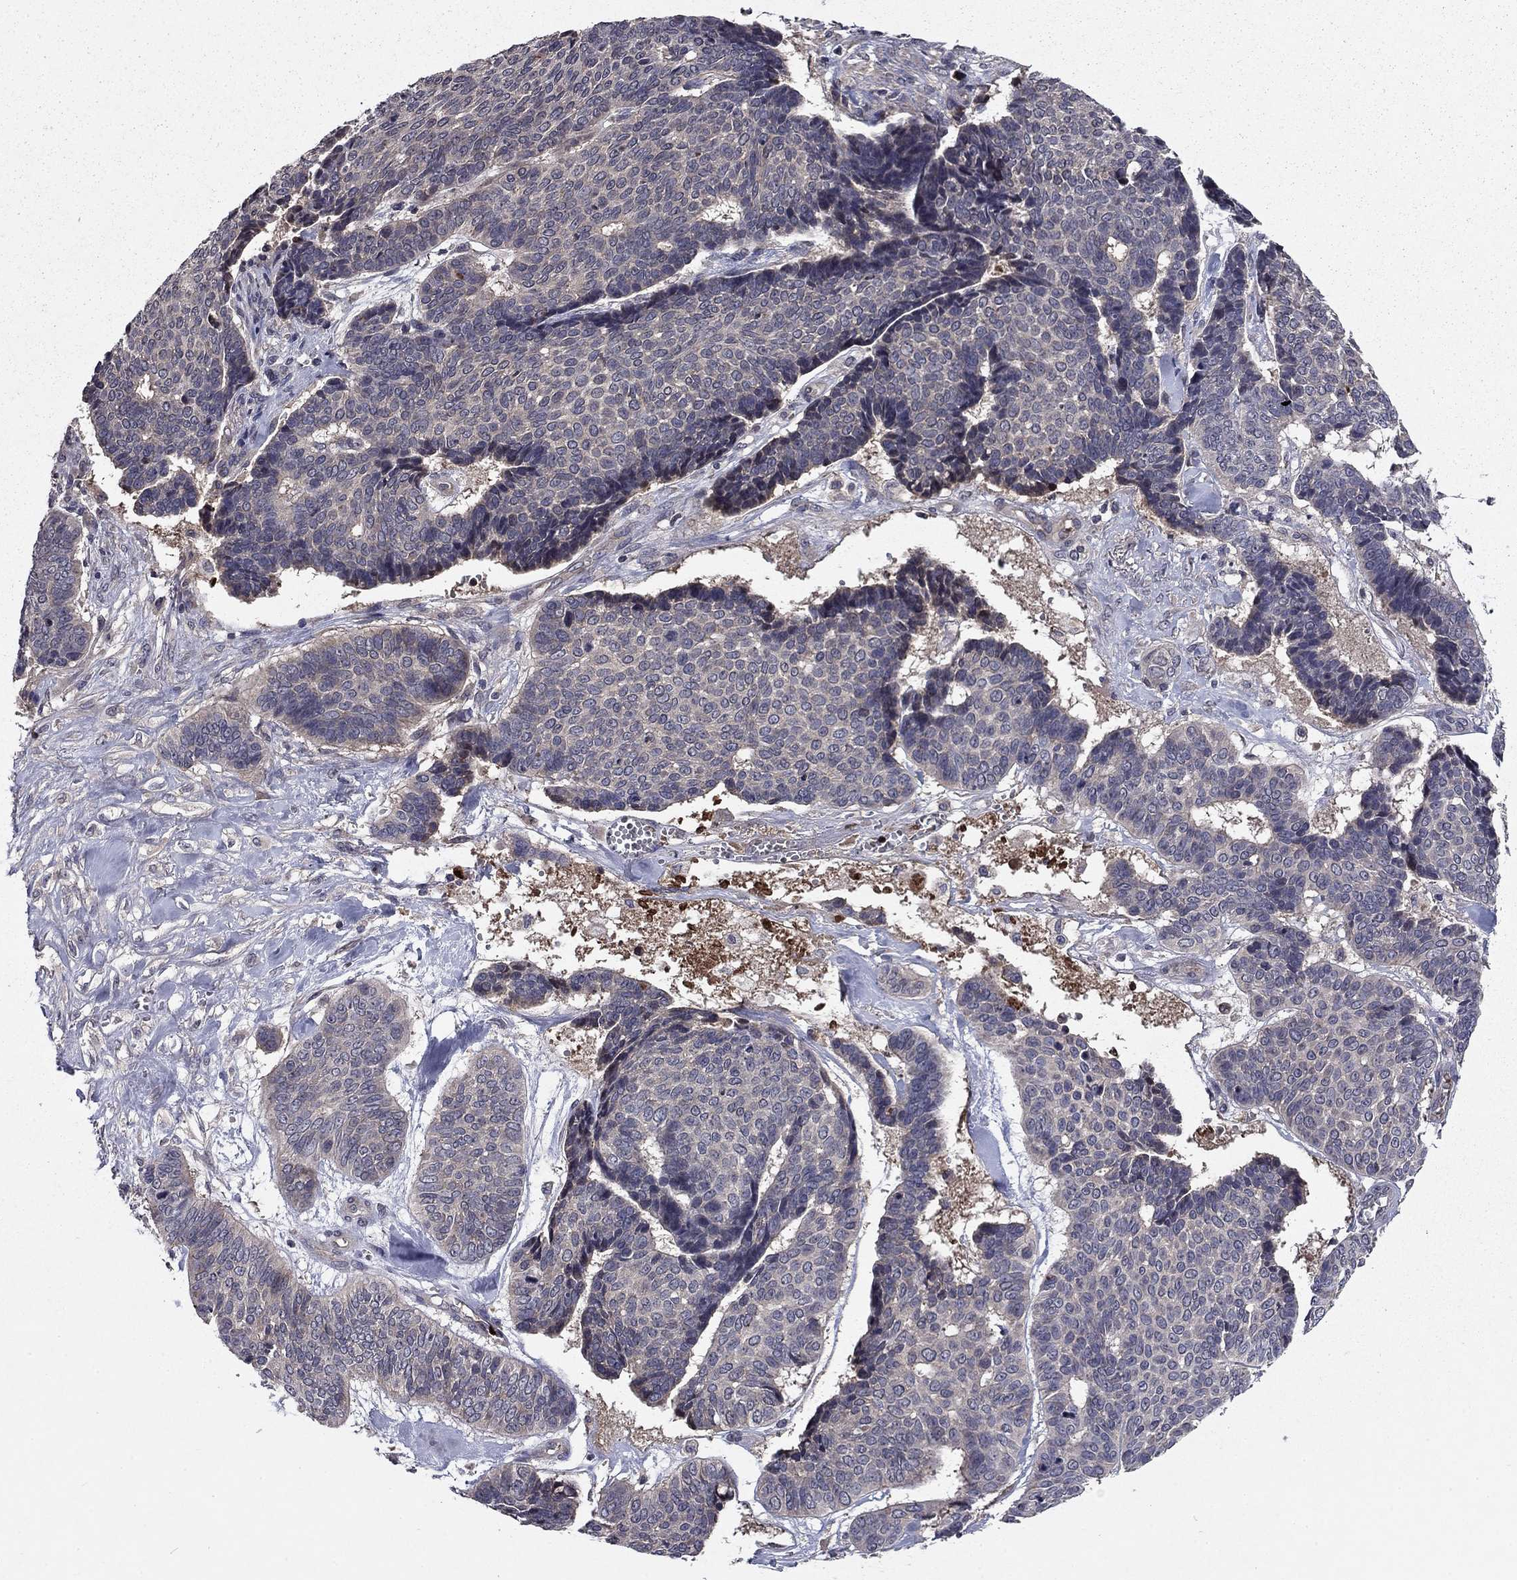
{"staining": {"intensity": "negative", "quantity": "none", "location": "none"}, "tissue": "skin cancer", "cell_type": "Tumor cells", "image_type": "cancer", "snomed": [{"axis": "morphology", "description": "Basal cell carcinoma"}, {"axis": "topography", "description": "Skin"}], "caption": "A micrograph of skin cancer stained for a protein reveals no brown staining in tumor cells.", "gene": "PROS1", "patient": {"sex": "male", "age": 86}}